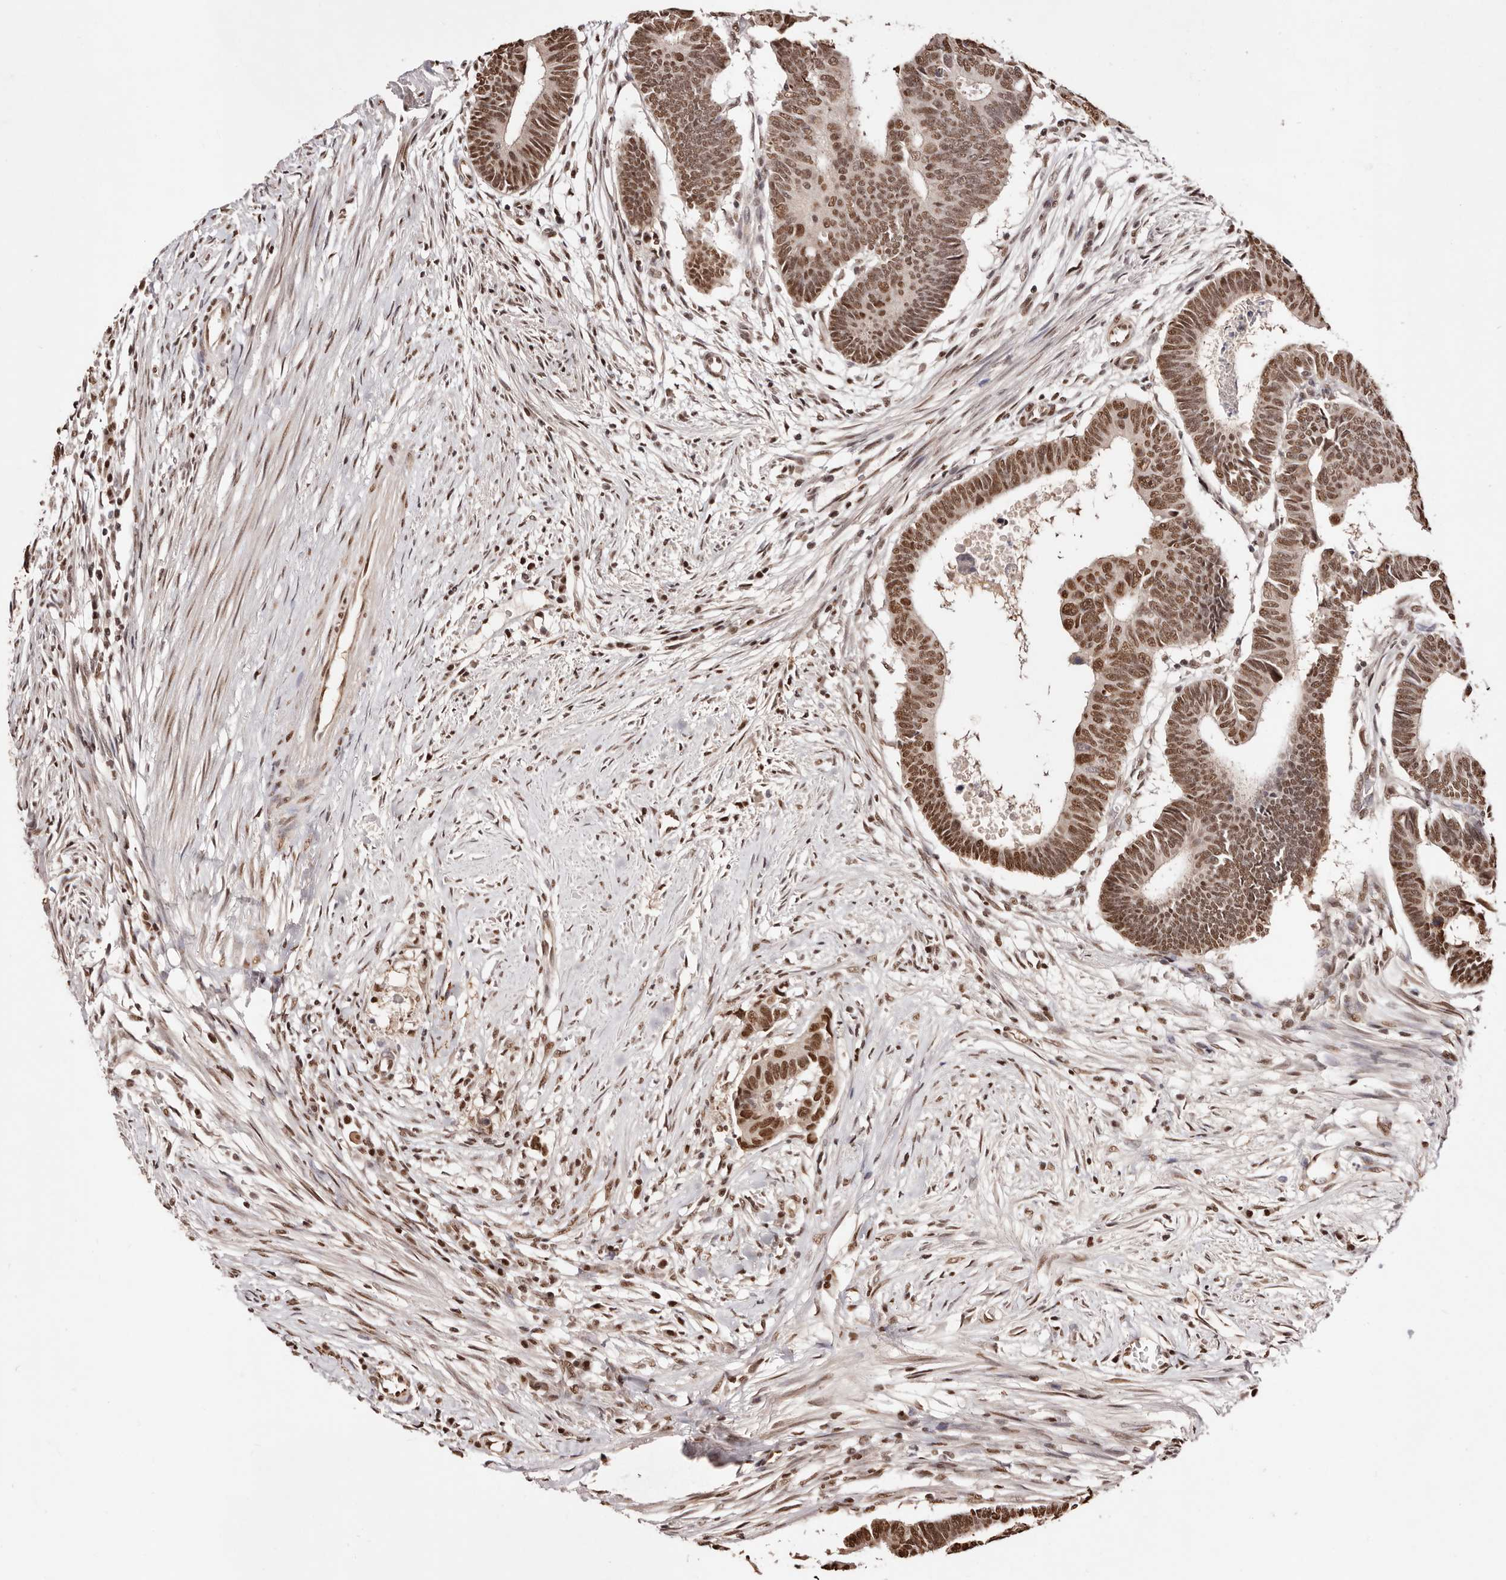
{"staining": {"intensity": "strong", "quantity": ">75%", "location": "nuclear"}, "tissue": "colorectal cancer", "cell_type": "Tumor cells", "image_type": "cancer", "snomed": [{"axis": "morphology", "description": "Adenocarcinoma, NOS"}, {"axis": "topography", "description": "Rectum"}], "caption": "A high-resolution micrograph shows IHC staining of colorectal cancer, which shows strong nuclear expression in approximately >75% of tumor cells. (brown staining indicates protein expression, while blue staining denotes nuclei).", "gene": "BICRAL", "patient": {"sex": "female", "age": 65}}